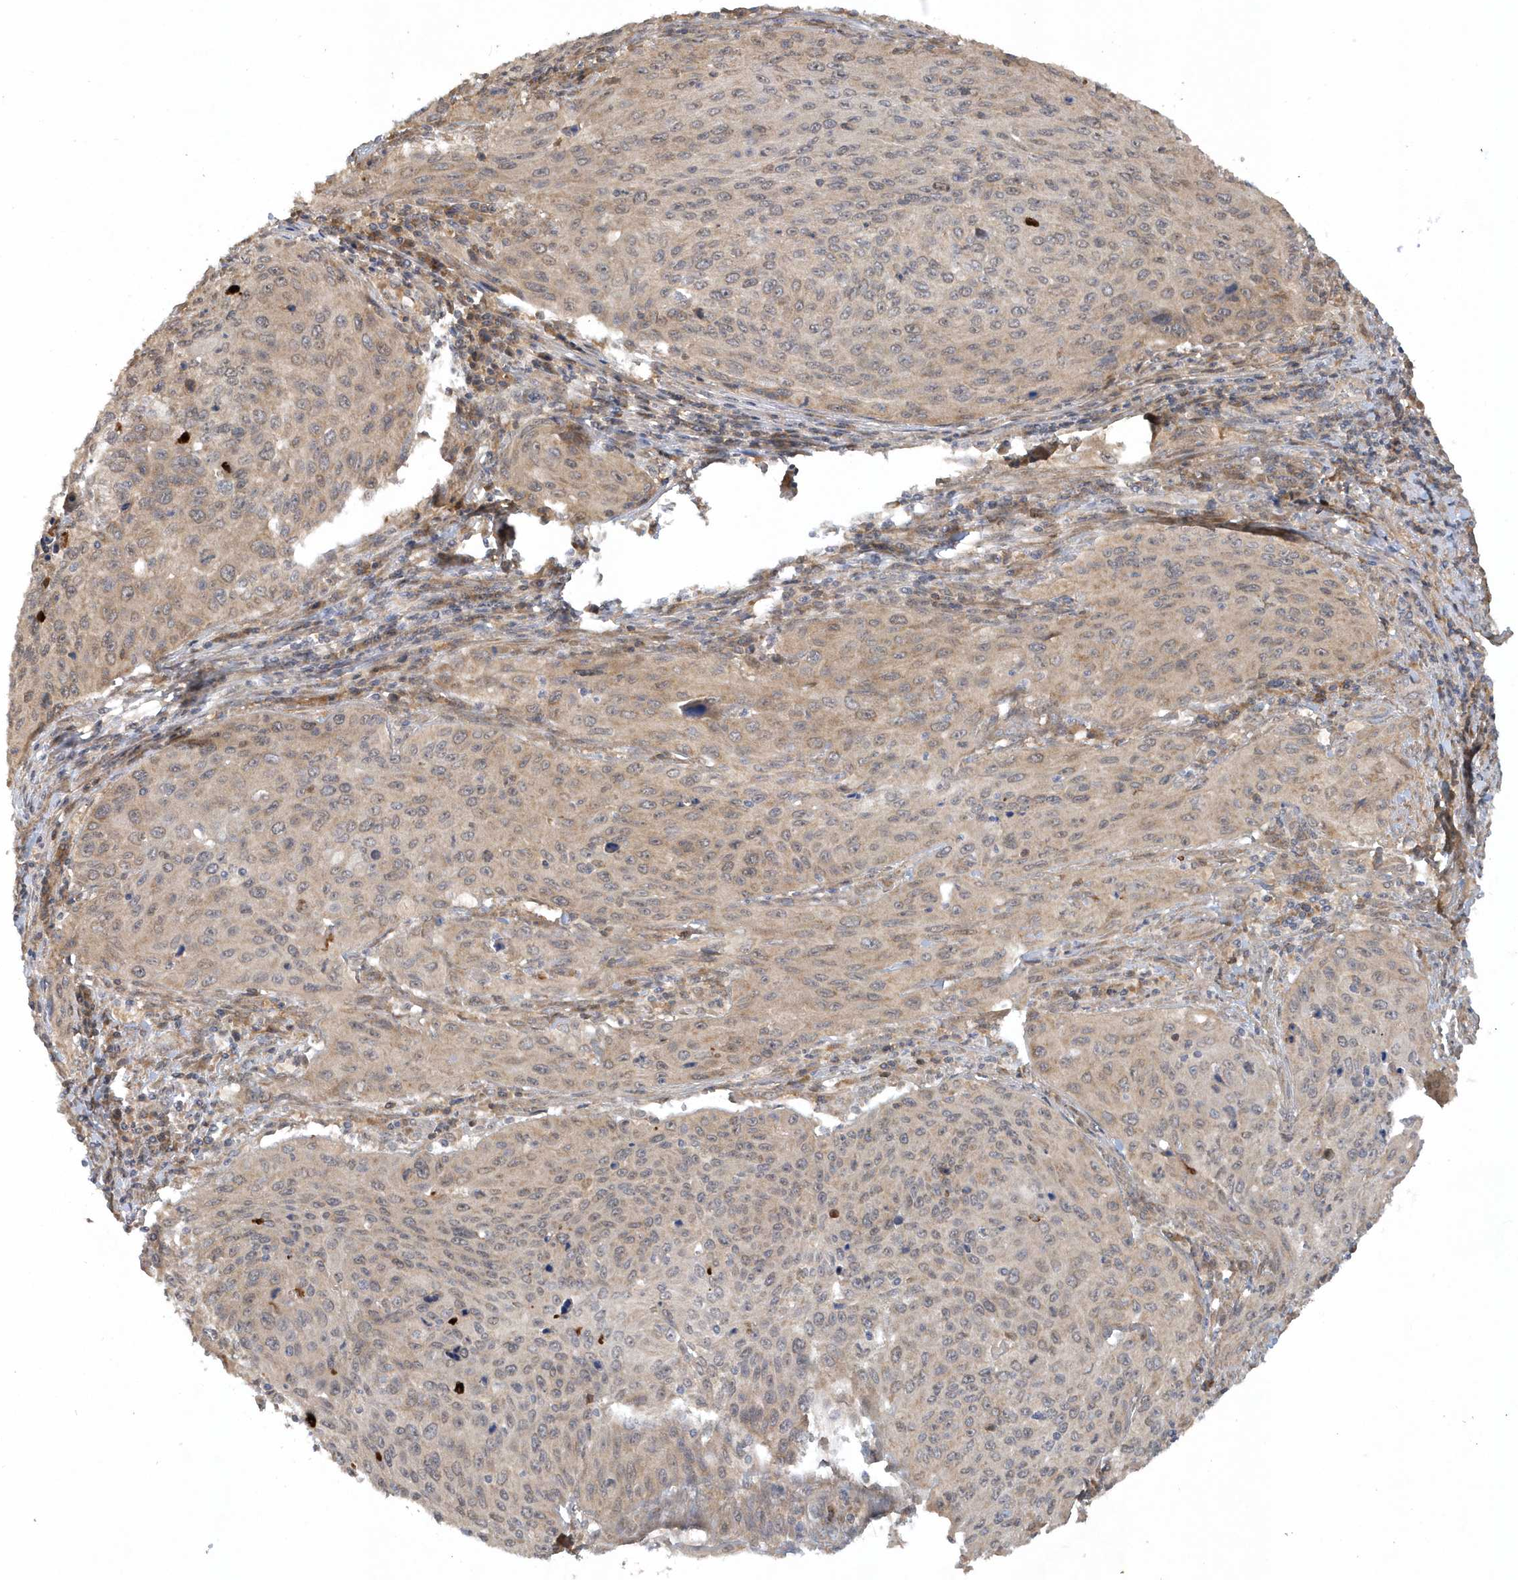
{"staining": {"intensity": "weak", "quantity": ">75%", "location": "cytoplasmic/membranous"}, "tissue": "cervical cancer", "cell_type": "Tumor cells", "image_type": "cancer", "snomed": [{"axis": "morphology", "description": "Squamous cell carcinoma, NOS"}, {"axis": "topography", "description": "Cervix"}], "caption": "High-power microscopy captured an immunohistochemistry (IHC) image of cervical cancer, revealing weak cytoplasmic/membranous expression in approximately >75% of tumor cells. Nuclei are stained in blue.", "gene": "THG1L", "patient": {"sex": "female", "age": 32}}